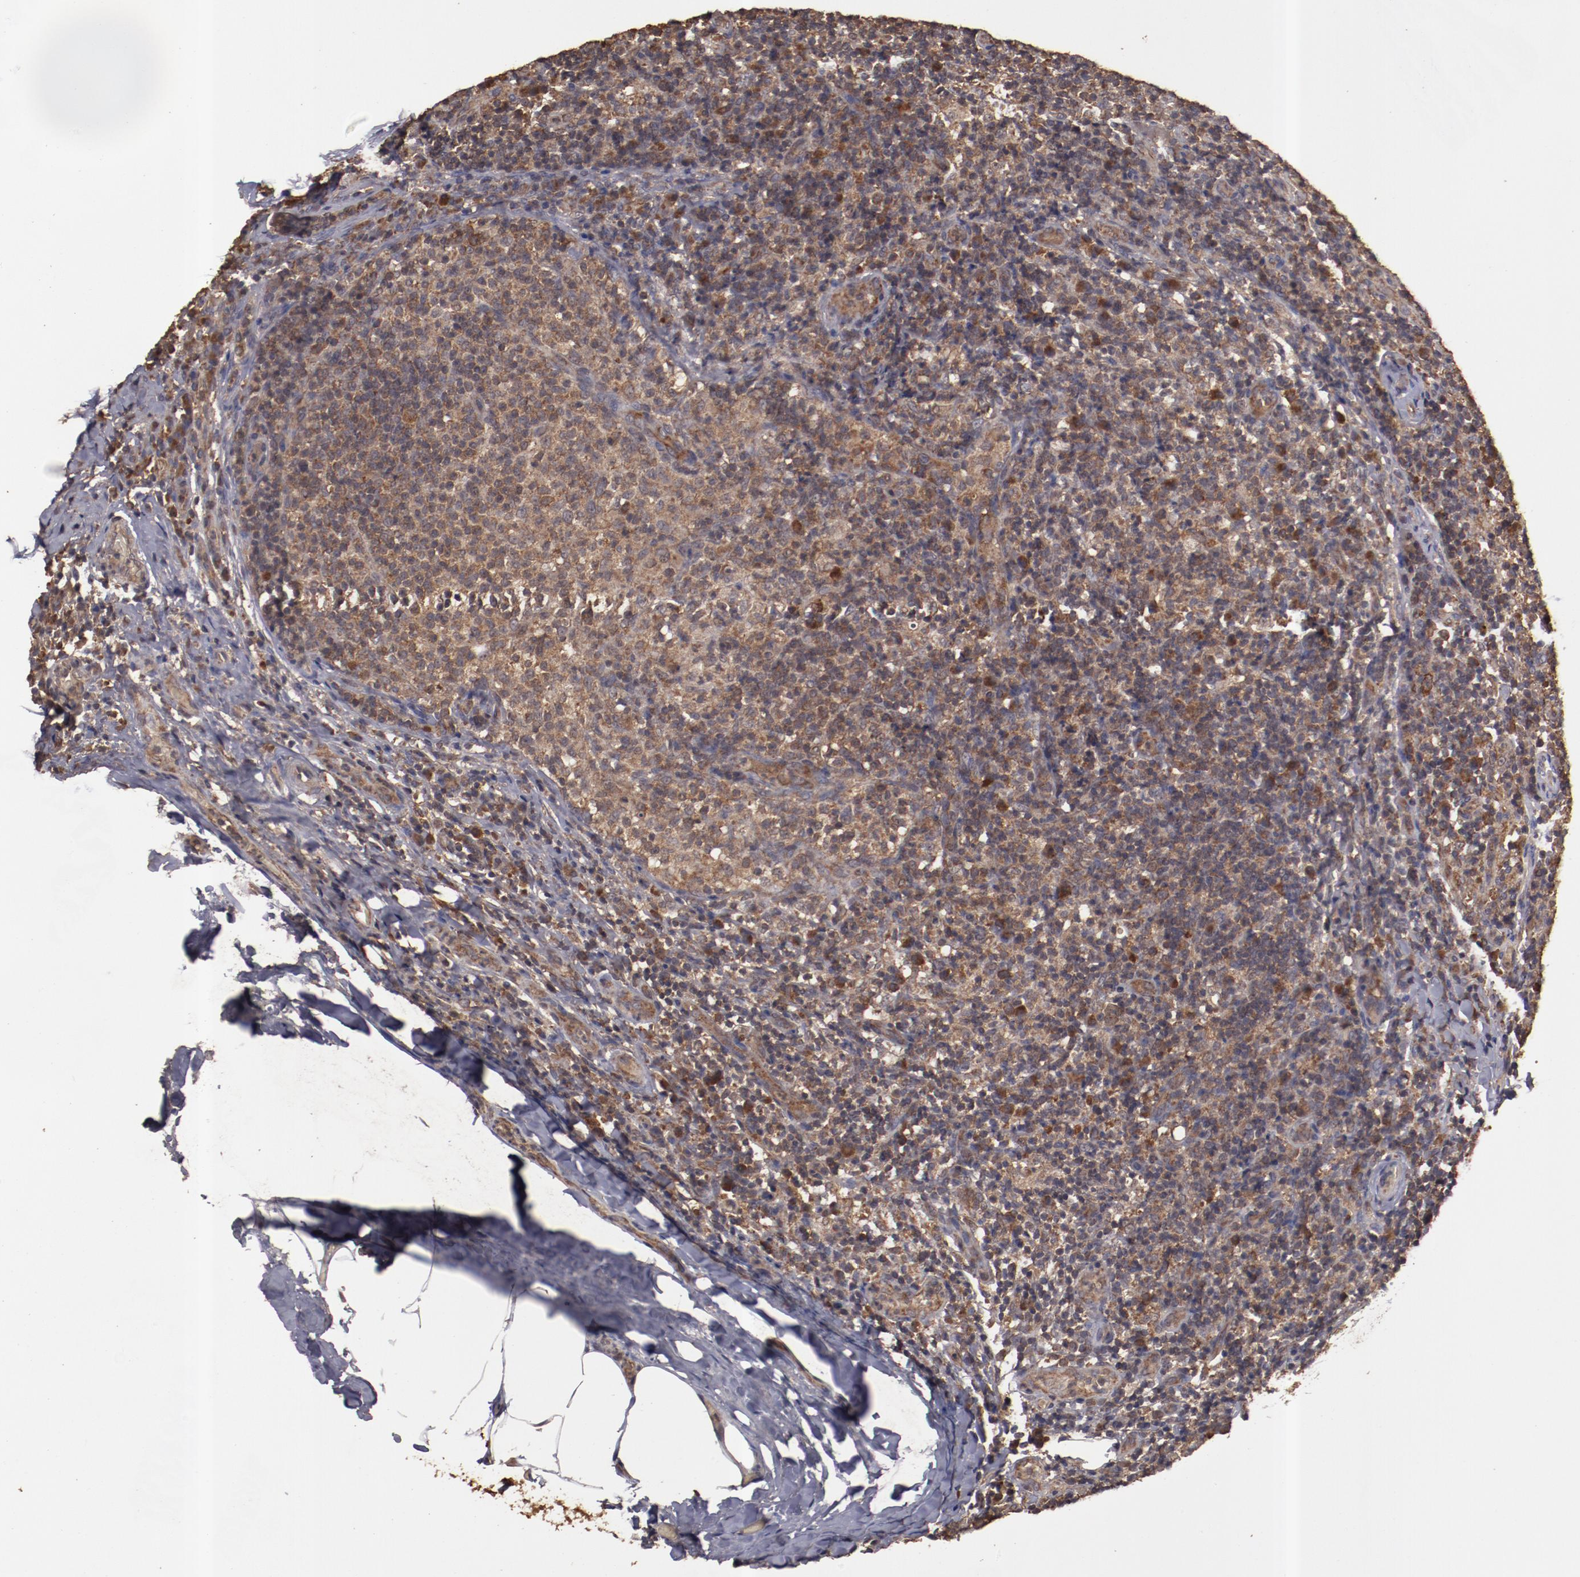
{"staining": {"intensity": "strong", "quantity": ">75%", "location": "cytoplasmic/membranous"}, "tissue": "lymph node", "cell_type": "Germinal center cells", "image_type": "normal", "snomed": [{"axis": "morphology", "description": "Normal tissue, NOS"}, {"axis": "morphology", "description": "Inflammation, NOS"}, {"axis": "topography", "description": "Lymph node"}], "caption": "Protein staining of unremarkable lymph node displays strong cytoplasmic/membranous staining in about >75% of germinal center cells. (brown staining indicates protein expression, while blue staining denotes nuclei).", "gene": "TXNDC16", "patient": {"sex": "male", "age": 46}}